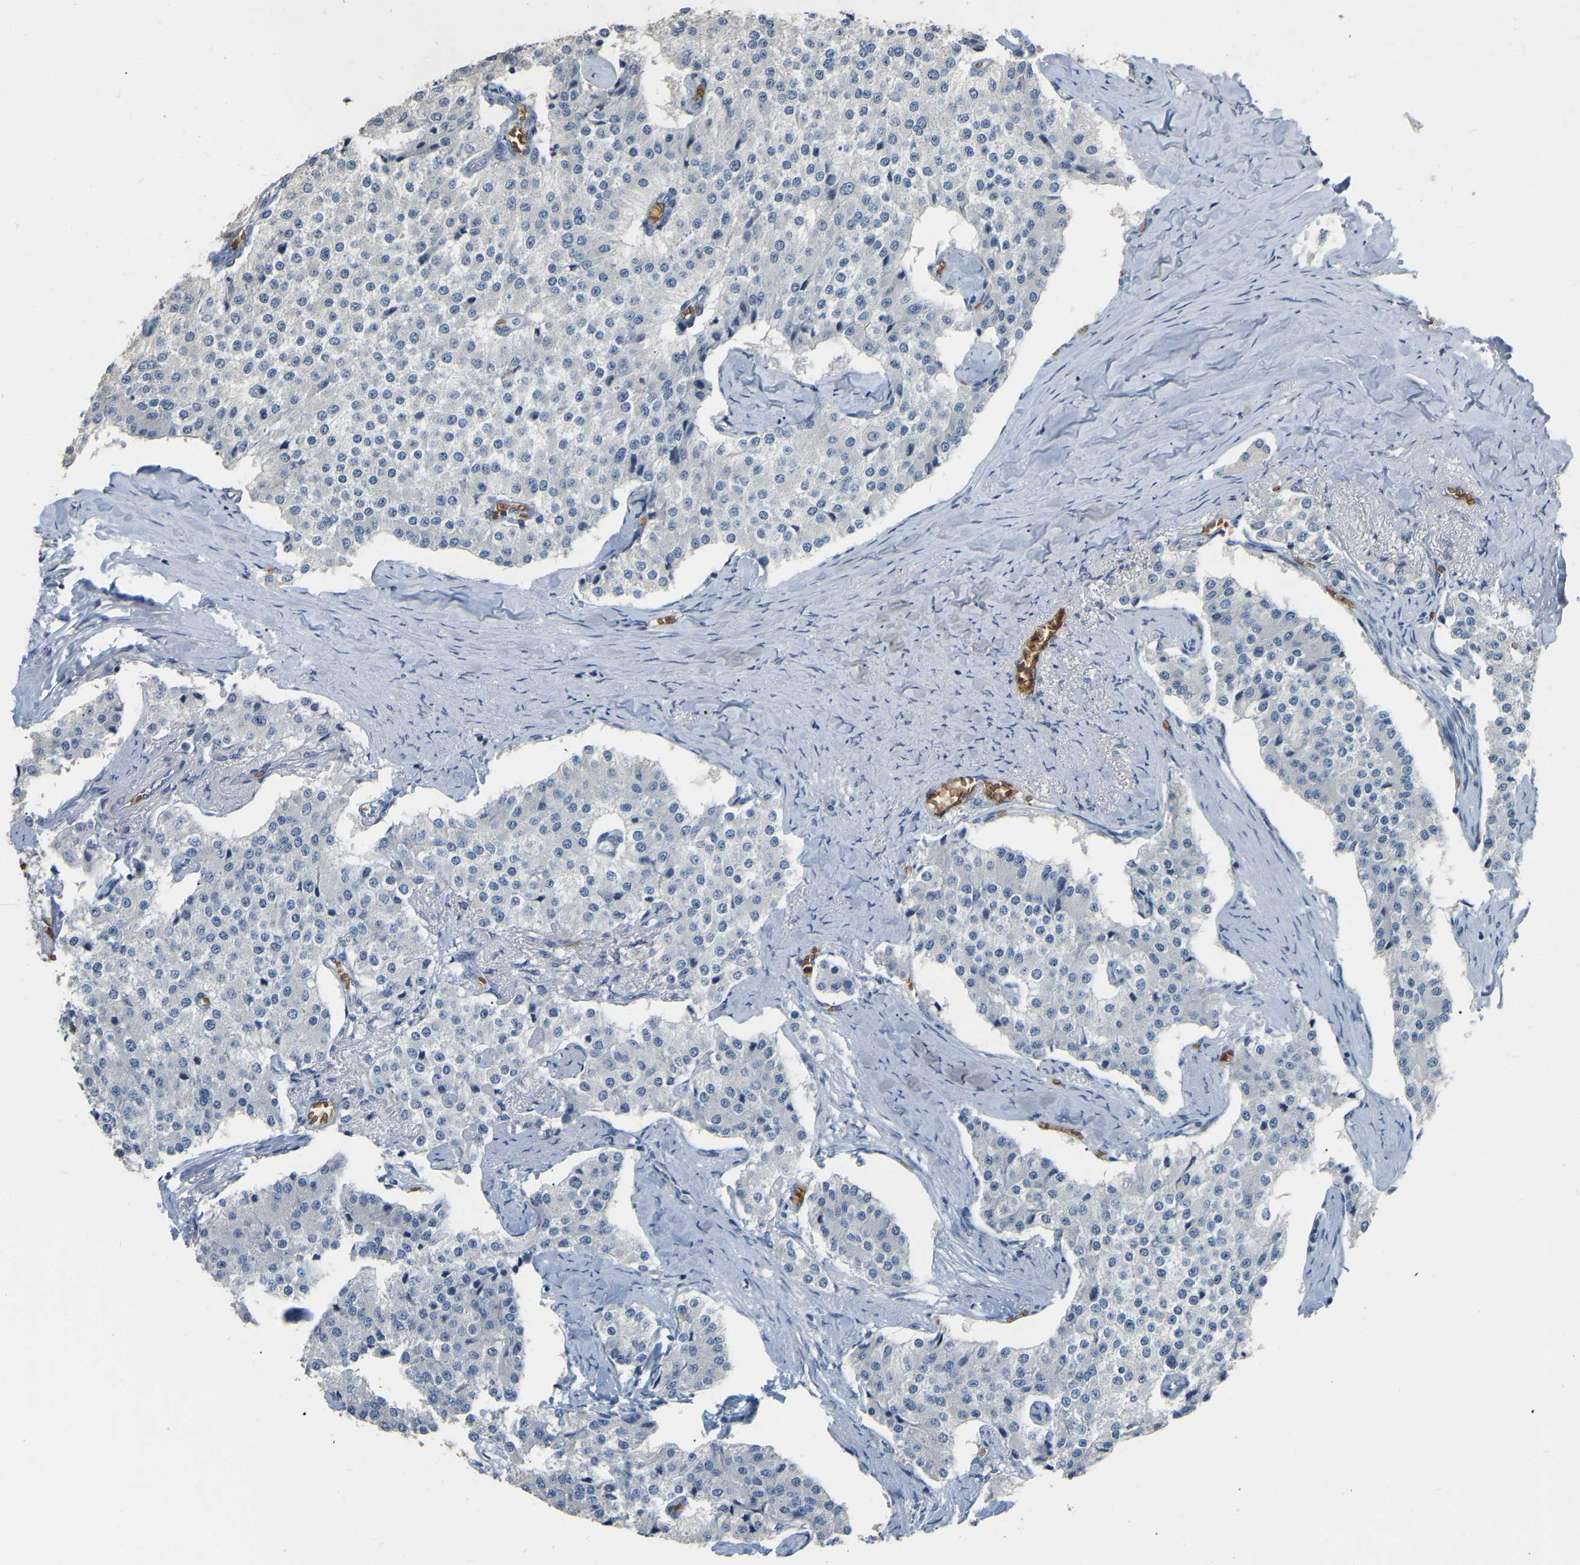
{"staining": {"intensity": "negative", "quantity": "none", "location": "none"}, "tissue": "carcinoid", "cell_type": "Tumor cells", "image_type": "cancer", "snomed": [{"axis": "morphology", "description": "Carcinoid, malignant, NOS"}, {"axis": "topography", "description": "Colon"}], "caption": "Histopathology image shows no protein staining in tumor cells of carcinoid tissue.", "gene": "CFAP298", "patient": {"sex": "female", "age": 52}}